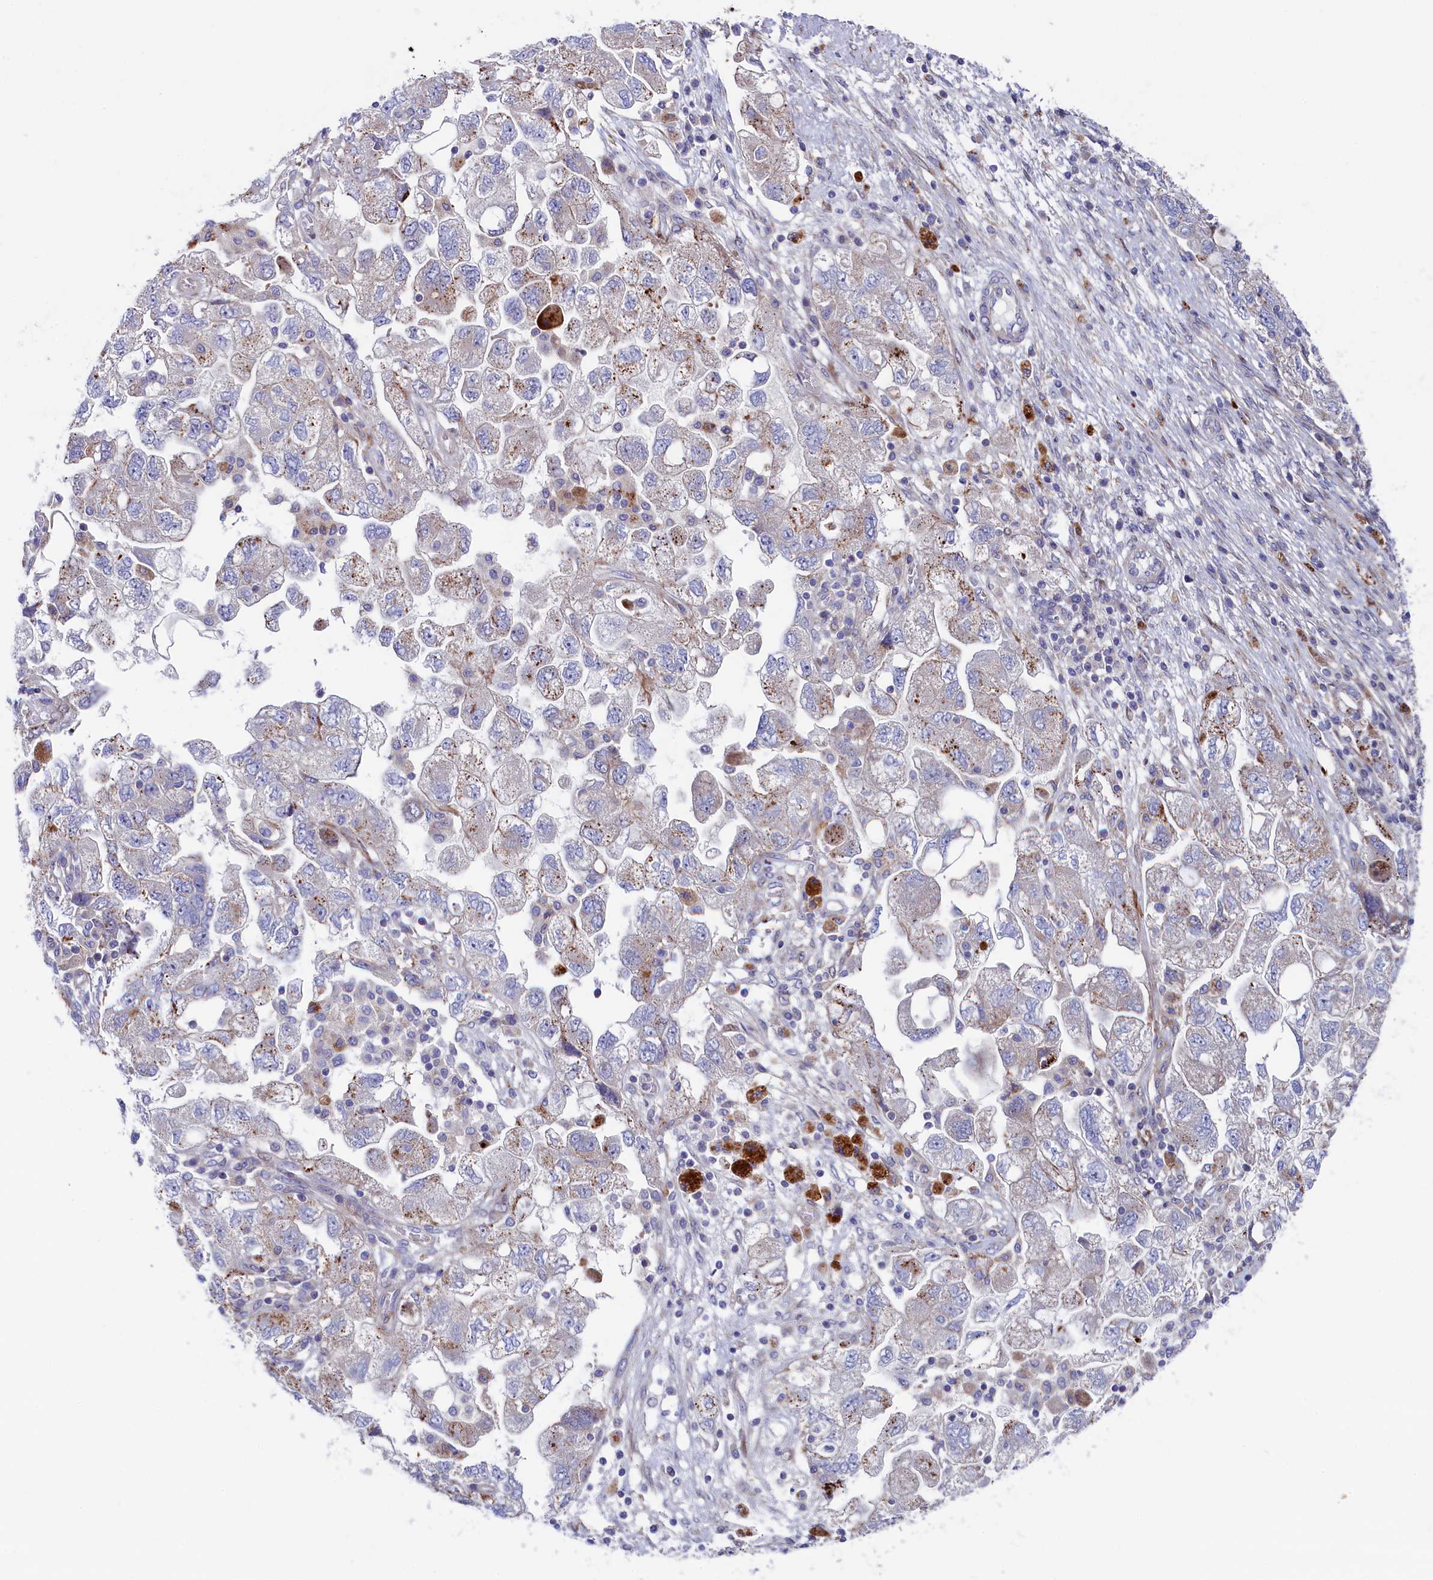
{"staining": {"intensity": "weak", "quantity": "<25%", "location": "cytoplasmic/membranous"}, "tissue": "ovarian cancer", "cell_type": "Tumor cells", "image_type": "cancer", "snomed": [{"axis": "morphology", "description": "Carcinoma, NOS"}, {"axis": "morphology", "description": "Cystadenocarcinoma, serous, NOS"}, {"axis": "topography", "description": "Ovary"}], "caption": "Photomicrograph shows no protein positivity in tumor cells of ovarian cancer (serous cystadenocarcinoma) tissue. (DAB (3,3'-diaminobenzidine) IHC, high magnification).", "gene": "NUDT7", "patient": {"sex": "female", "age": 69}}